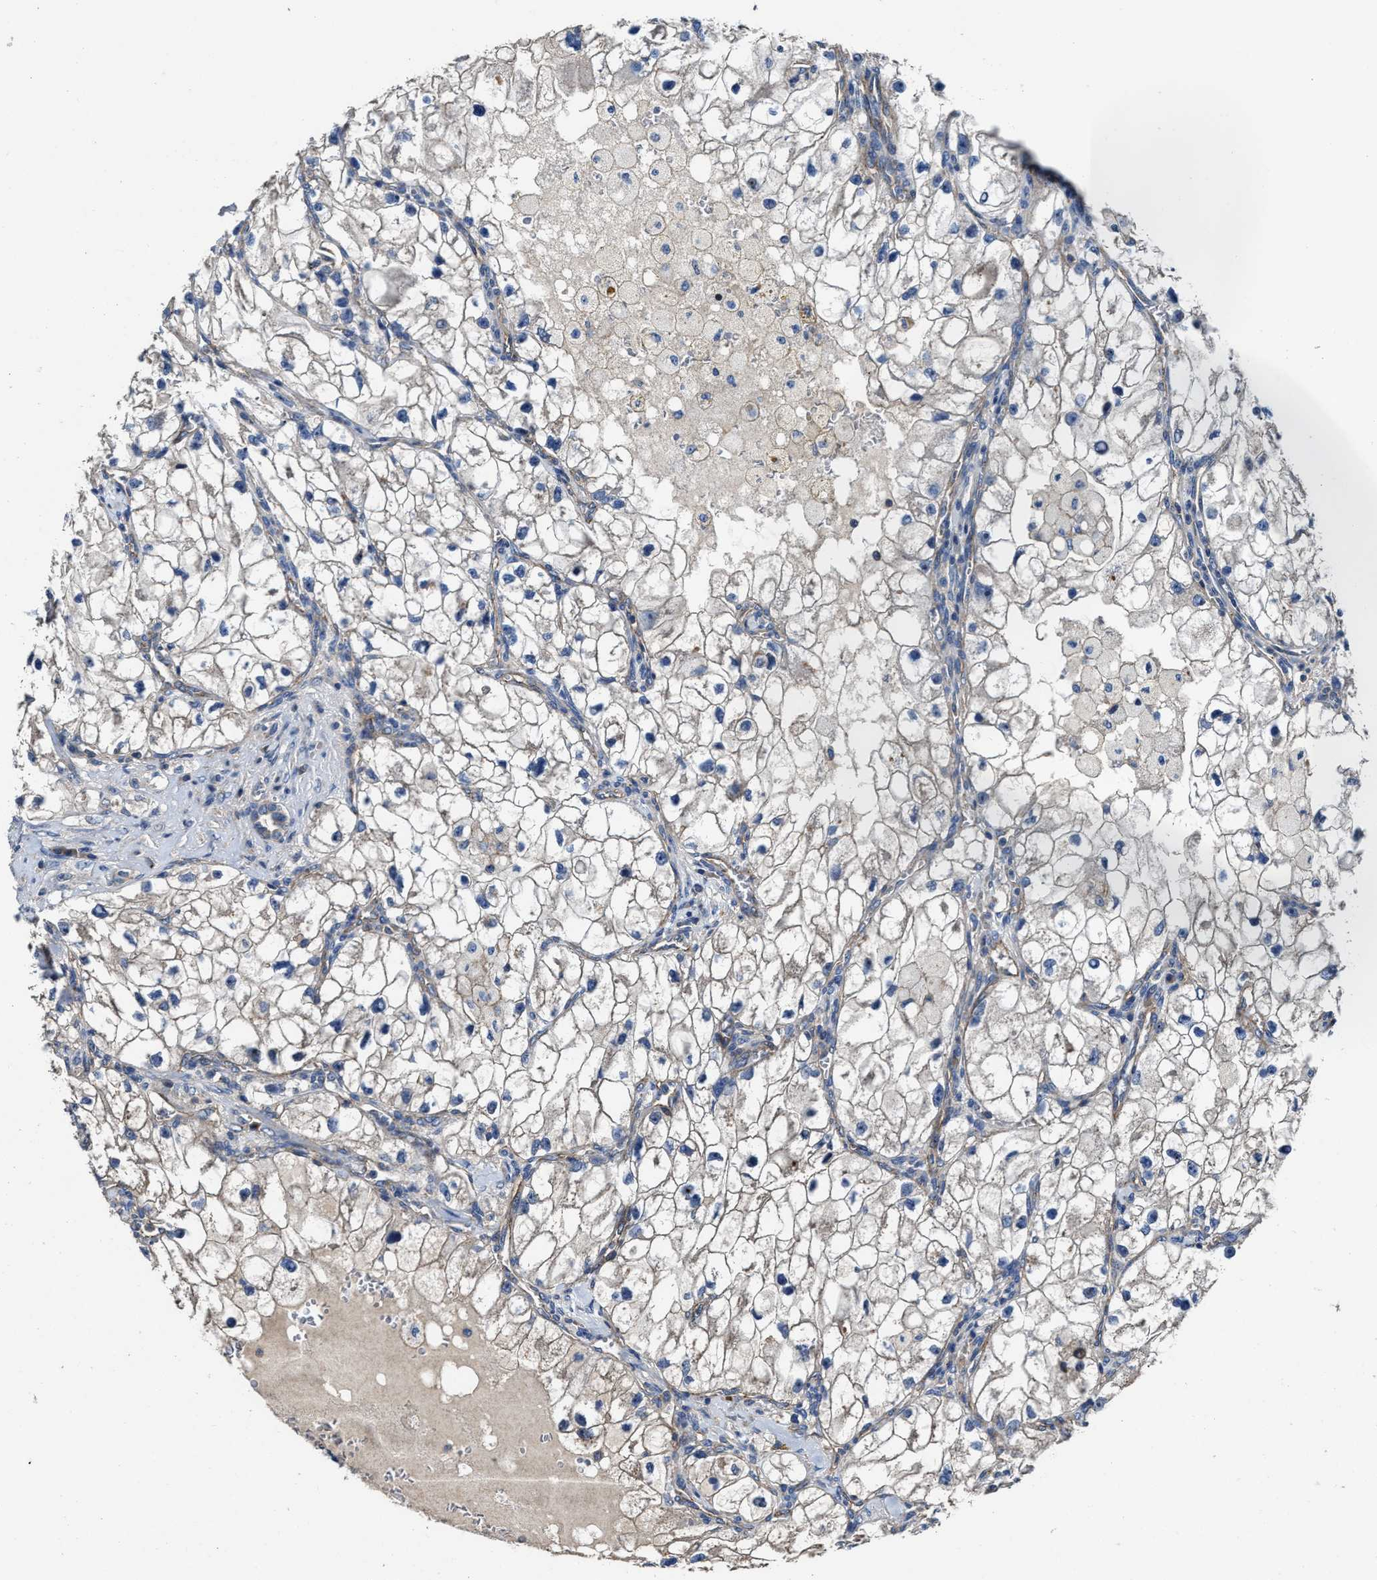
{"staining": {"intensity": "negative", "quantity": "none", "location": "none"}, "tissue": "renal cancer", "cell_type": "Tumor cells", "image_type": "cancer", "snomed": [{"axis": "morphology", "description": "Adenocarcinoma, NOS"}, {"axis": "topography", "description": "Kidney"}], "caption": "A high-resolution micrograph shows IHC staining of renal cancer (adenocarcinoma), which exhibits no significant staining in tumor cells.", "gene": "PTAR1", "patient": {"sex": "female", "age": 70}}